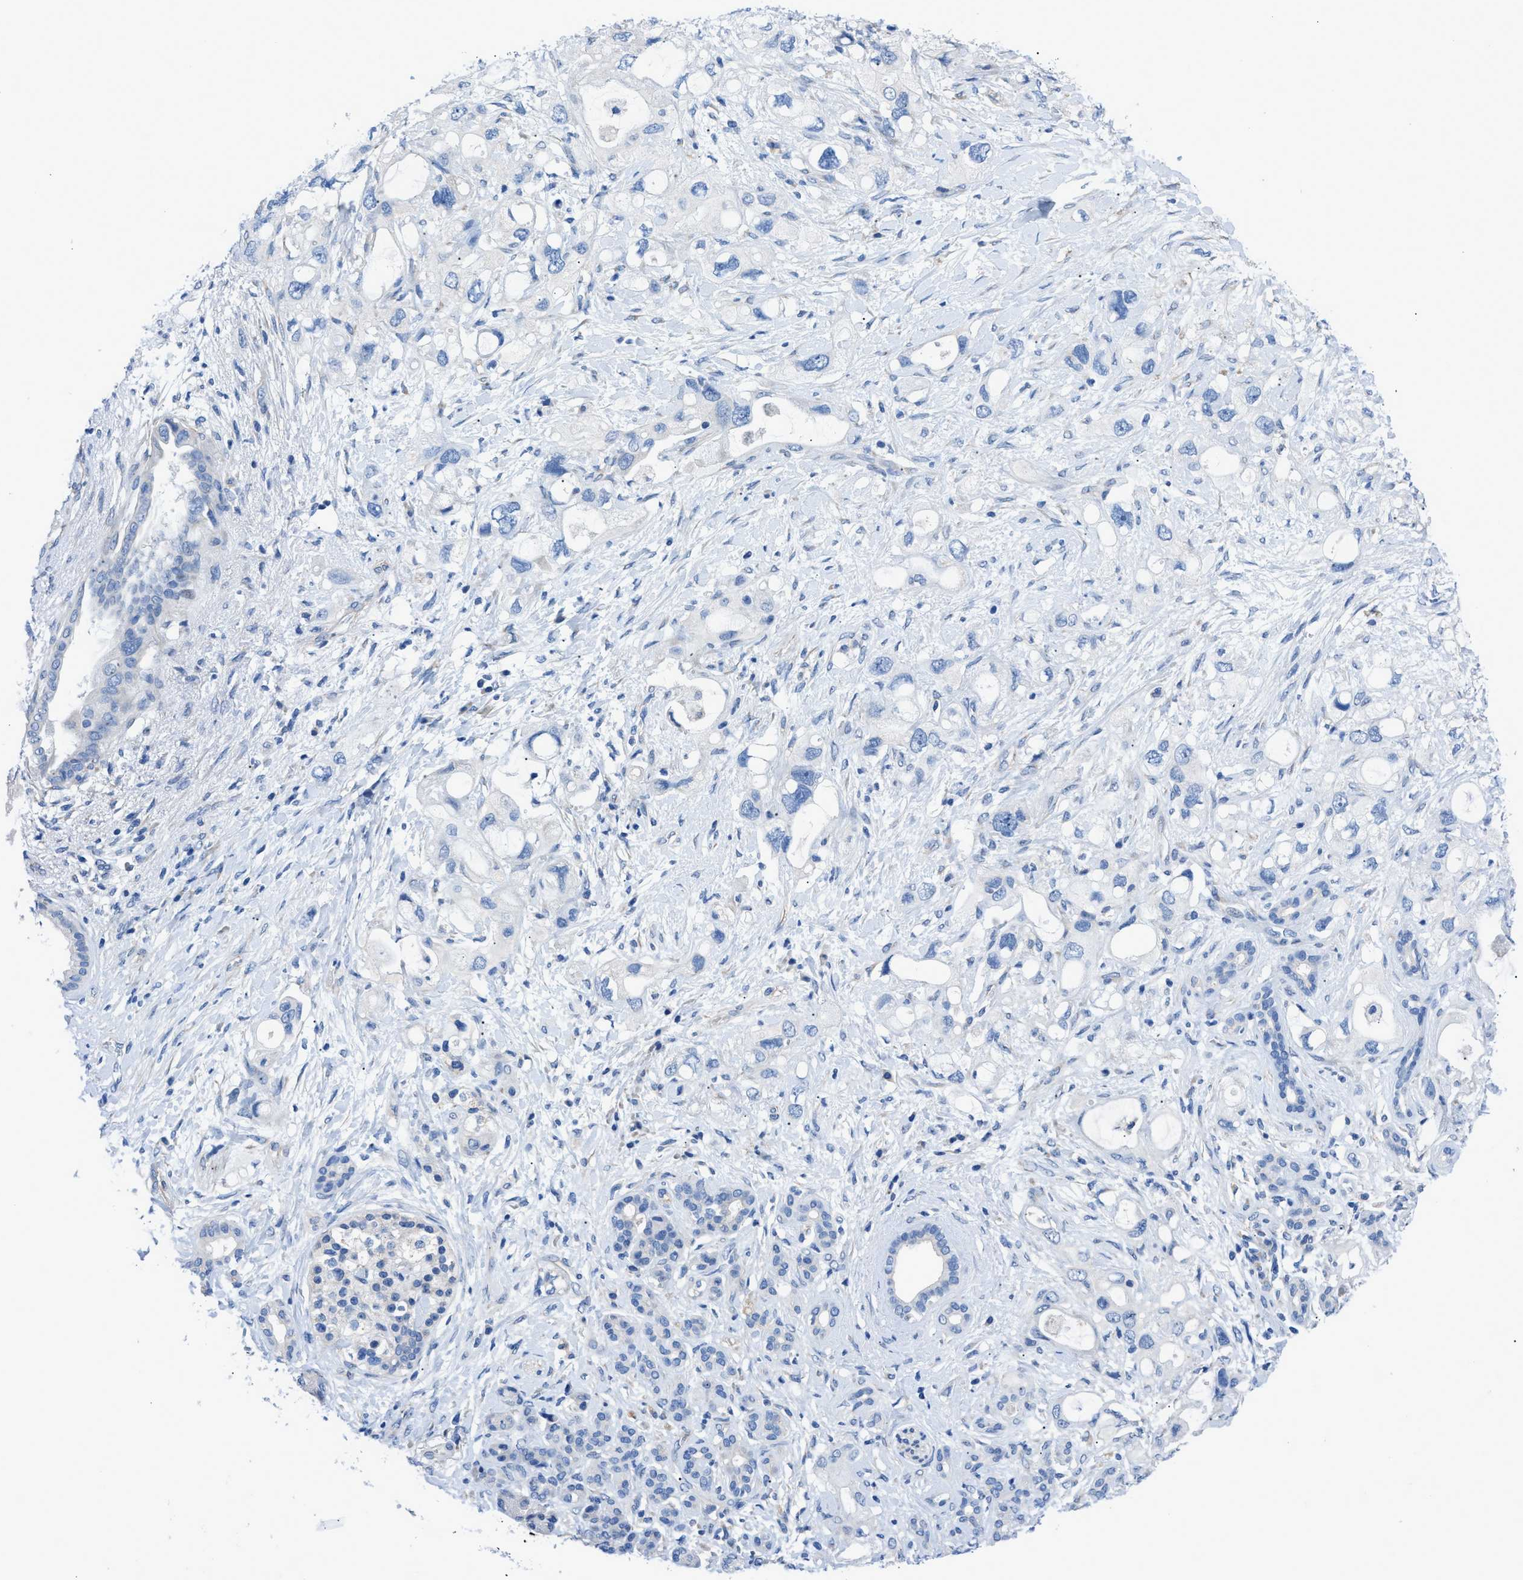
{"staining": {"intensity": "negative", "quantity": "none", "location": "none"}, "tissue": "pancreatic cancer", "cell_type": "Tumor cells", "image_type": "cancer", "snomed": [{"axis": "morphology", "description": "Adenocarcinoma, NOS"}, {"axis": "topography", "description": "Pancreas"}], "caption": "DAB (3,3'-diaminobenzidine) immunohistochemical staining of pancreatic adenocarcinoma shows no significant expression in tumor cells. (DAB immunohistochemistry with hematoxylin counter stain).", "gene": "ITPR1", "patient": {"sex": "female", "age": 56}}